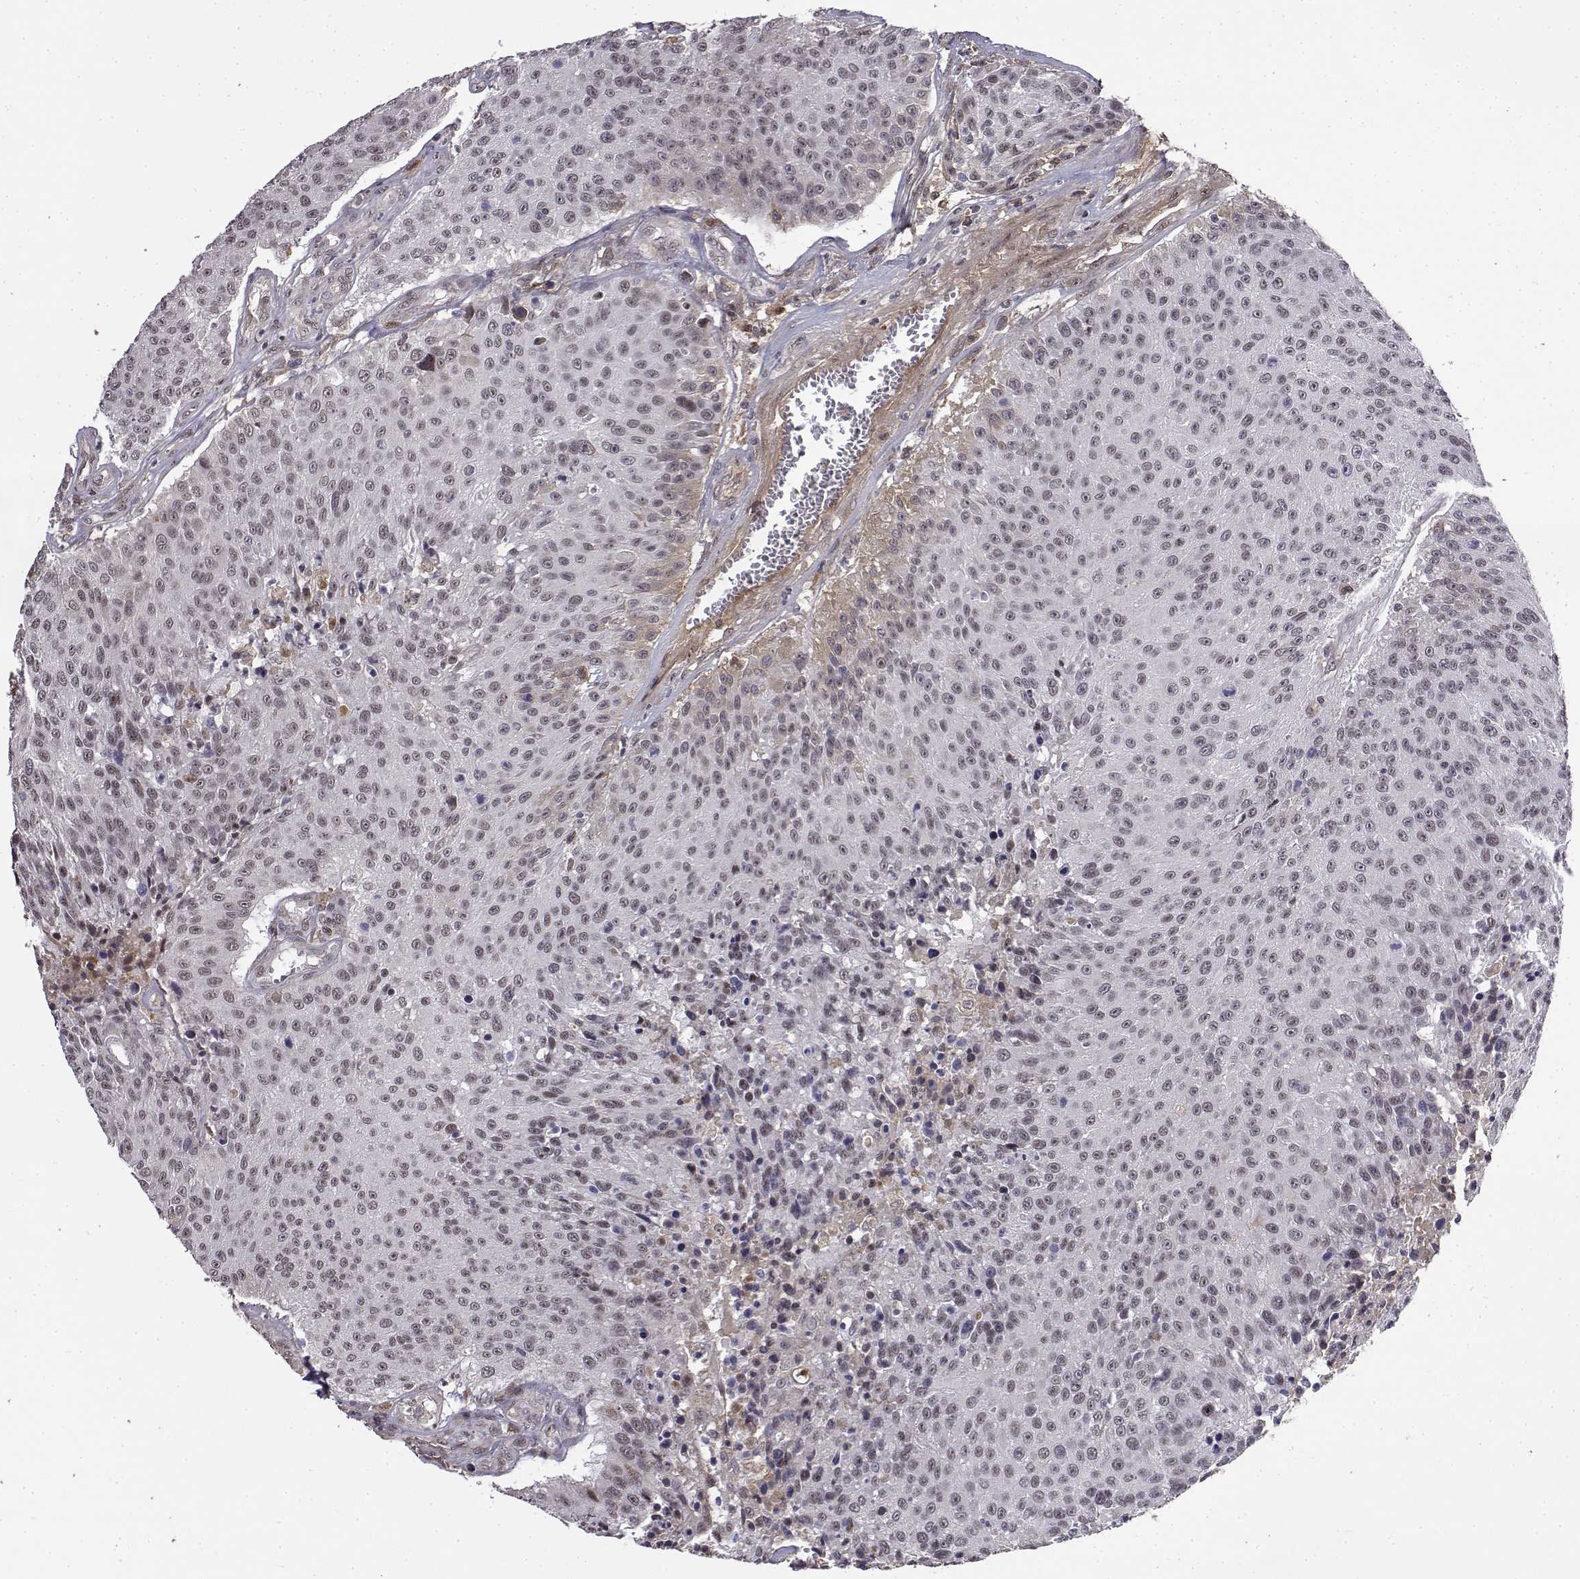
{"staining": {"intensity": "weak", "quantity": "<25%", "location": "nuclear"}, "tissue": "urothelial cancer", "cell_type": "Tumor cells", "image_type": "cancer", "snomed": [{"axis": "morphology", "description": "Urothelial carcinoma, NOS"}, {"axis": "topography", "description": "Urinary bladder"}], "caption": "Immunohistochemistry photomicrograph of neoplastic tissue: transitional cell carcinoma stained with DAB (3,3'-diaminobenzidine) shows no significant protein staining in tumor cells. (Stains: DAB (3,3'-diaminobenzidine) immunohistochemistry (IHC) with hematoxylin counter stain, Microscopy: brightfield microscopy at high magnification).", "gene": "ITGA7", "patient": {"sex": "male", "age": 55}}